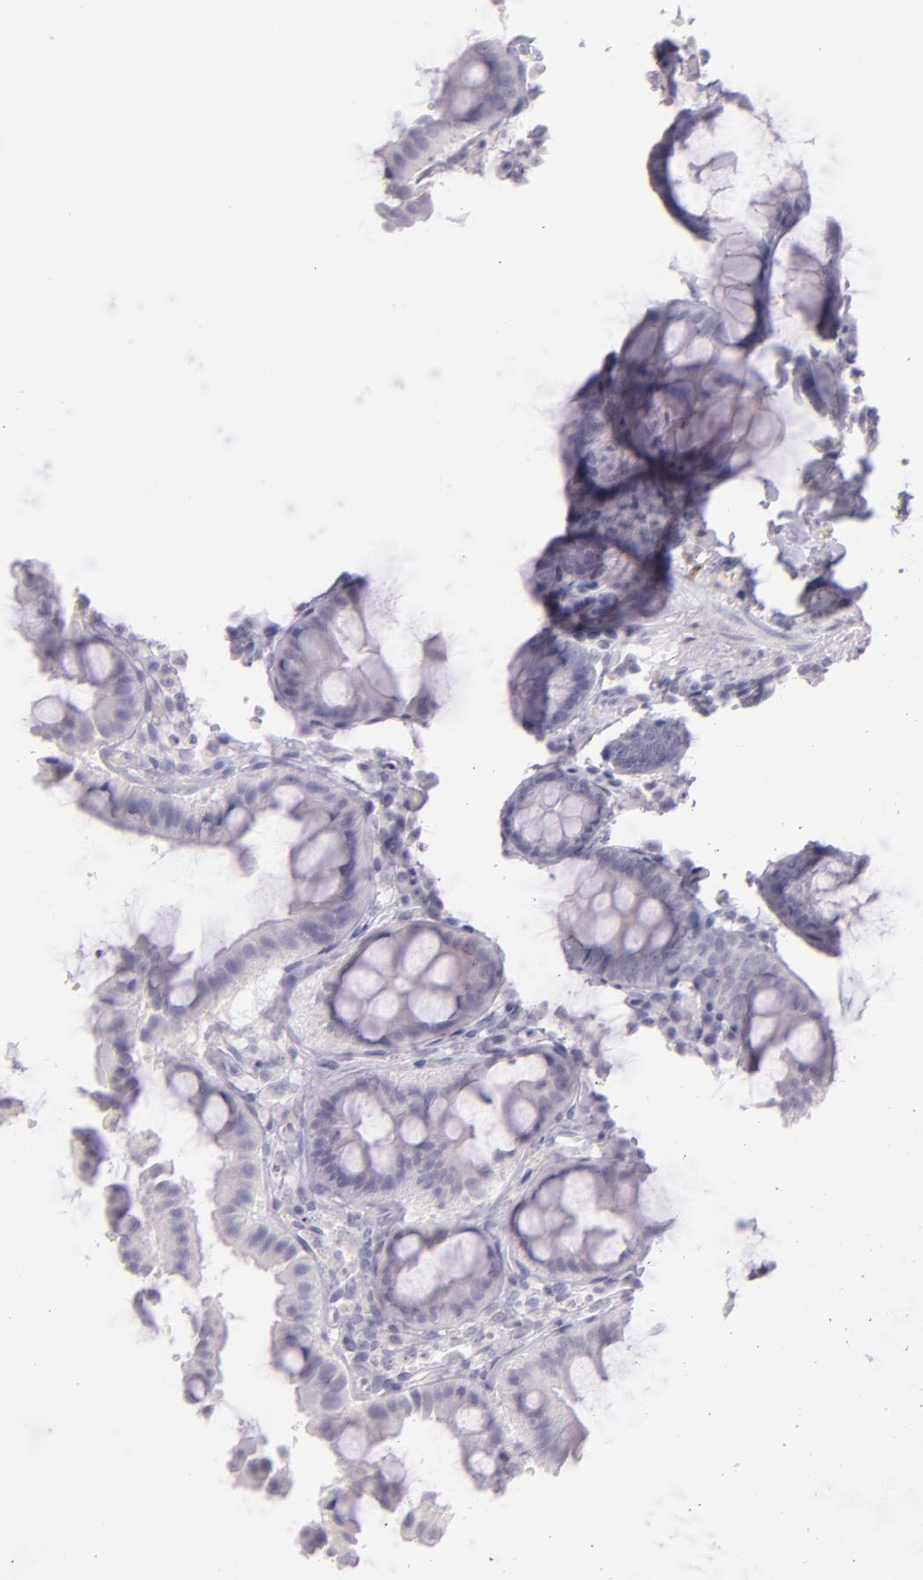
{"staining": {"intensity": "negative", "quantity": "none", "location": "none"}, "tissue": "colon", "cell_type": "Glandular cells", "image_type": "normal", "snomed": [{"axis": "morphology", "description": "Normal tissue, NOS"}, {"axis": "topography", "description": "Colon"}], "caption": "An IHC photomicrograph of benign colon is shown. There is no staining in glandular cells of colon.", "gene": "CBS", "patient": {"sex": "female", "age": 61}}